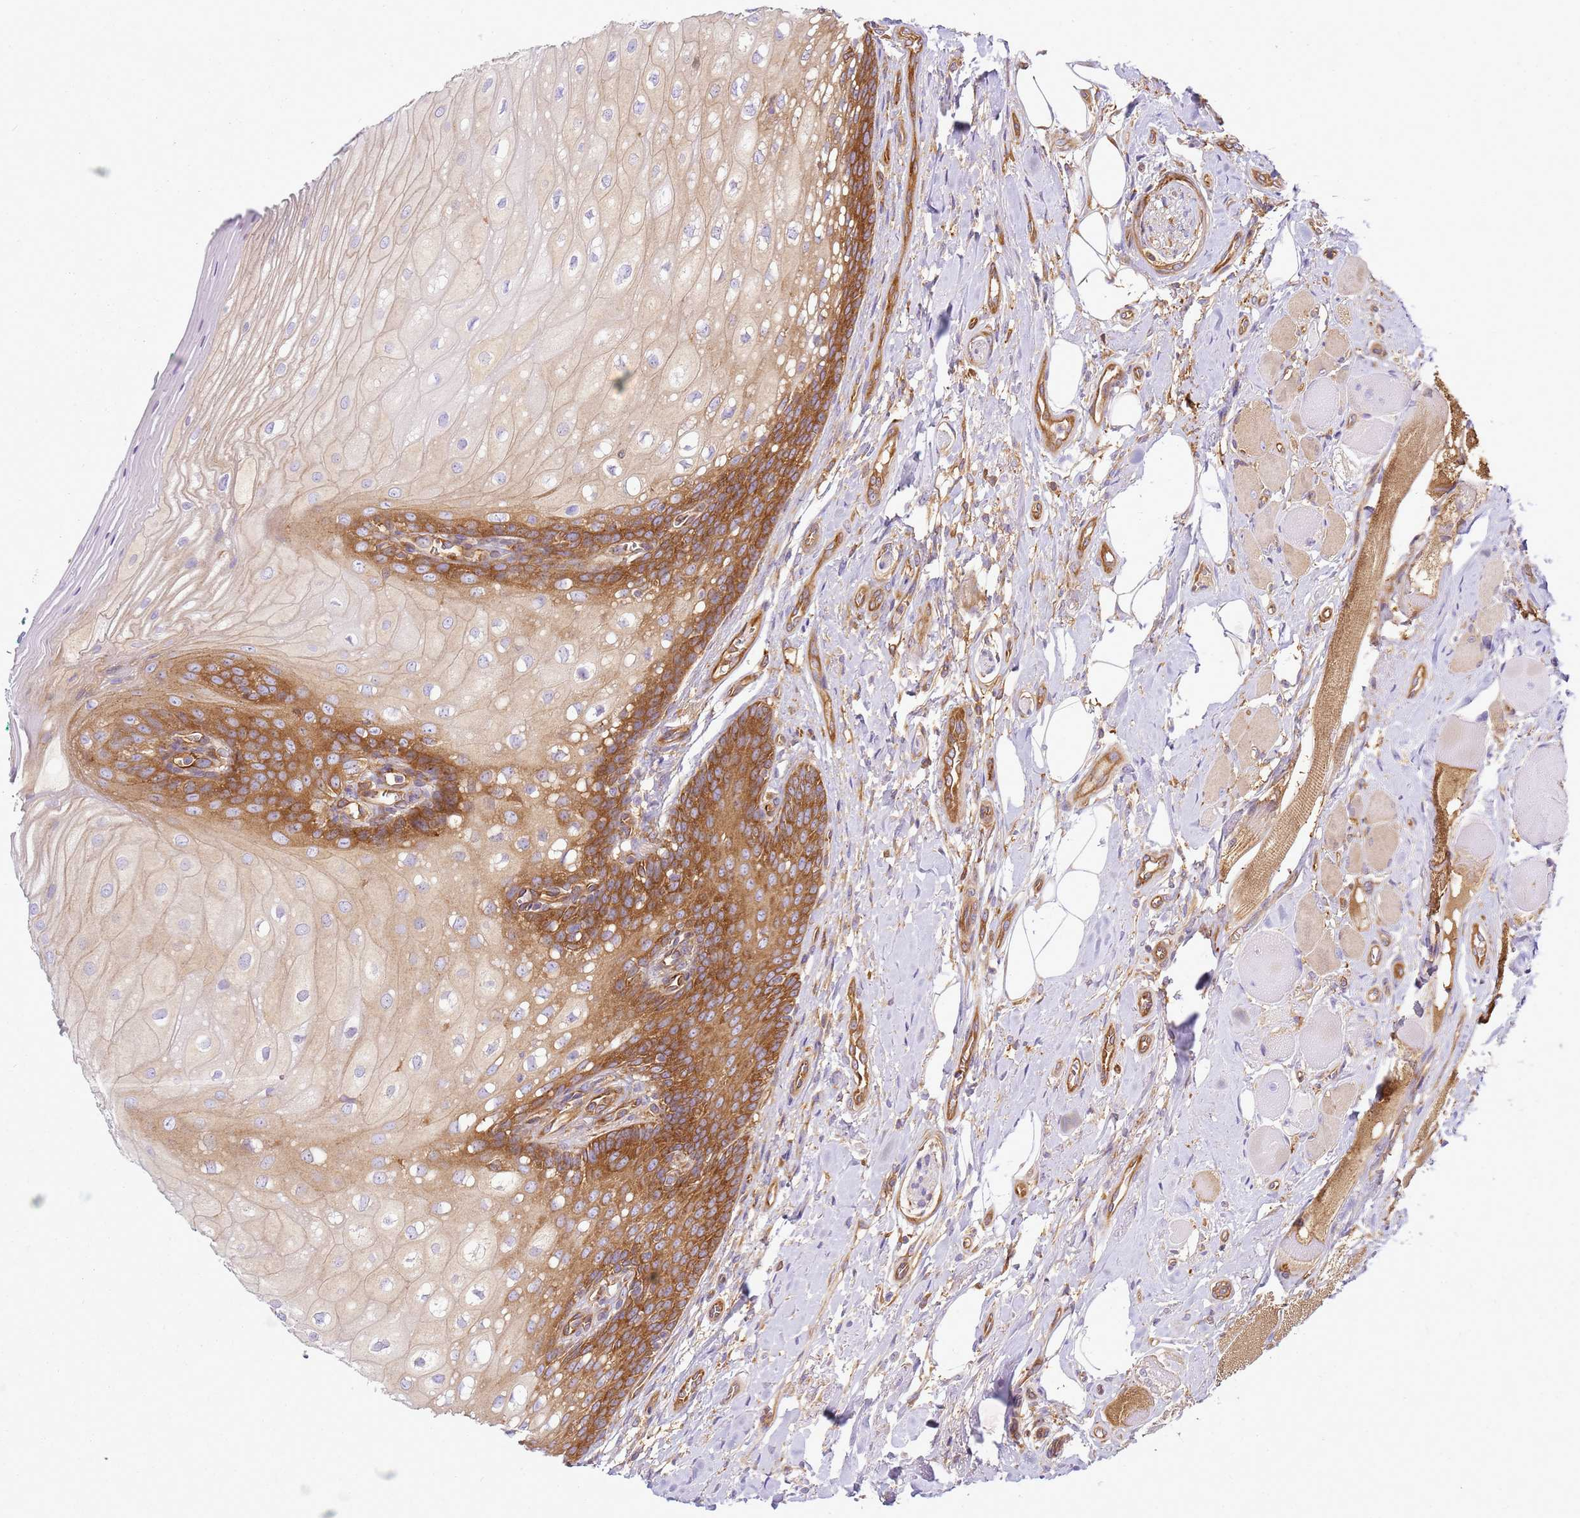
{"staining": {"intensity": "strong", "quantity": "25%-75%", "location": "cytoplasmic/membranous"}, "tissue": "oral mucosa", "cell_type": "Squamous epithelial cells", "image_type": "normal", "snomed": [{"axis": "morphology", "description": "Normal tissue, NOS"}, {"axis": "morphology", "description": "Squamous cell carcinoma, NOS"}, {"axis": "topography", "description": "Oral tissue"}, {"axis": "topography", "description": "Tounge, NOS"}, {"axis": "topography", "description": "Head-Neck"}], "caption": "Immunohistochemistry of normal human oral mucosa shows high levels of strong cytoplasmic/membranous staining in about 25%-75% of squamous epithelial cells. Nuclei are stained in blue.", "gene": "SNX21", "patient": {"sex": "male", "age": 79}}